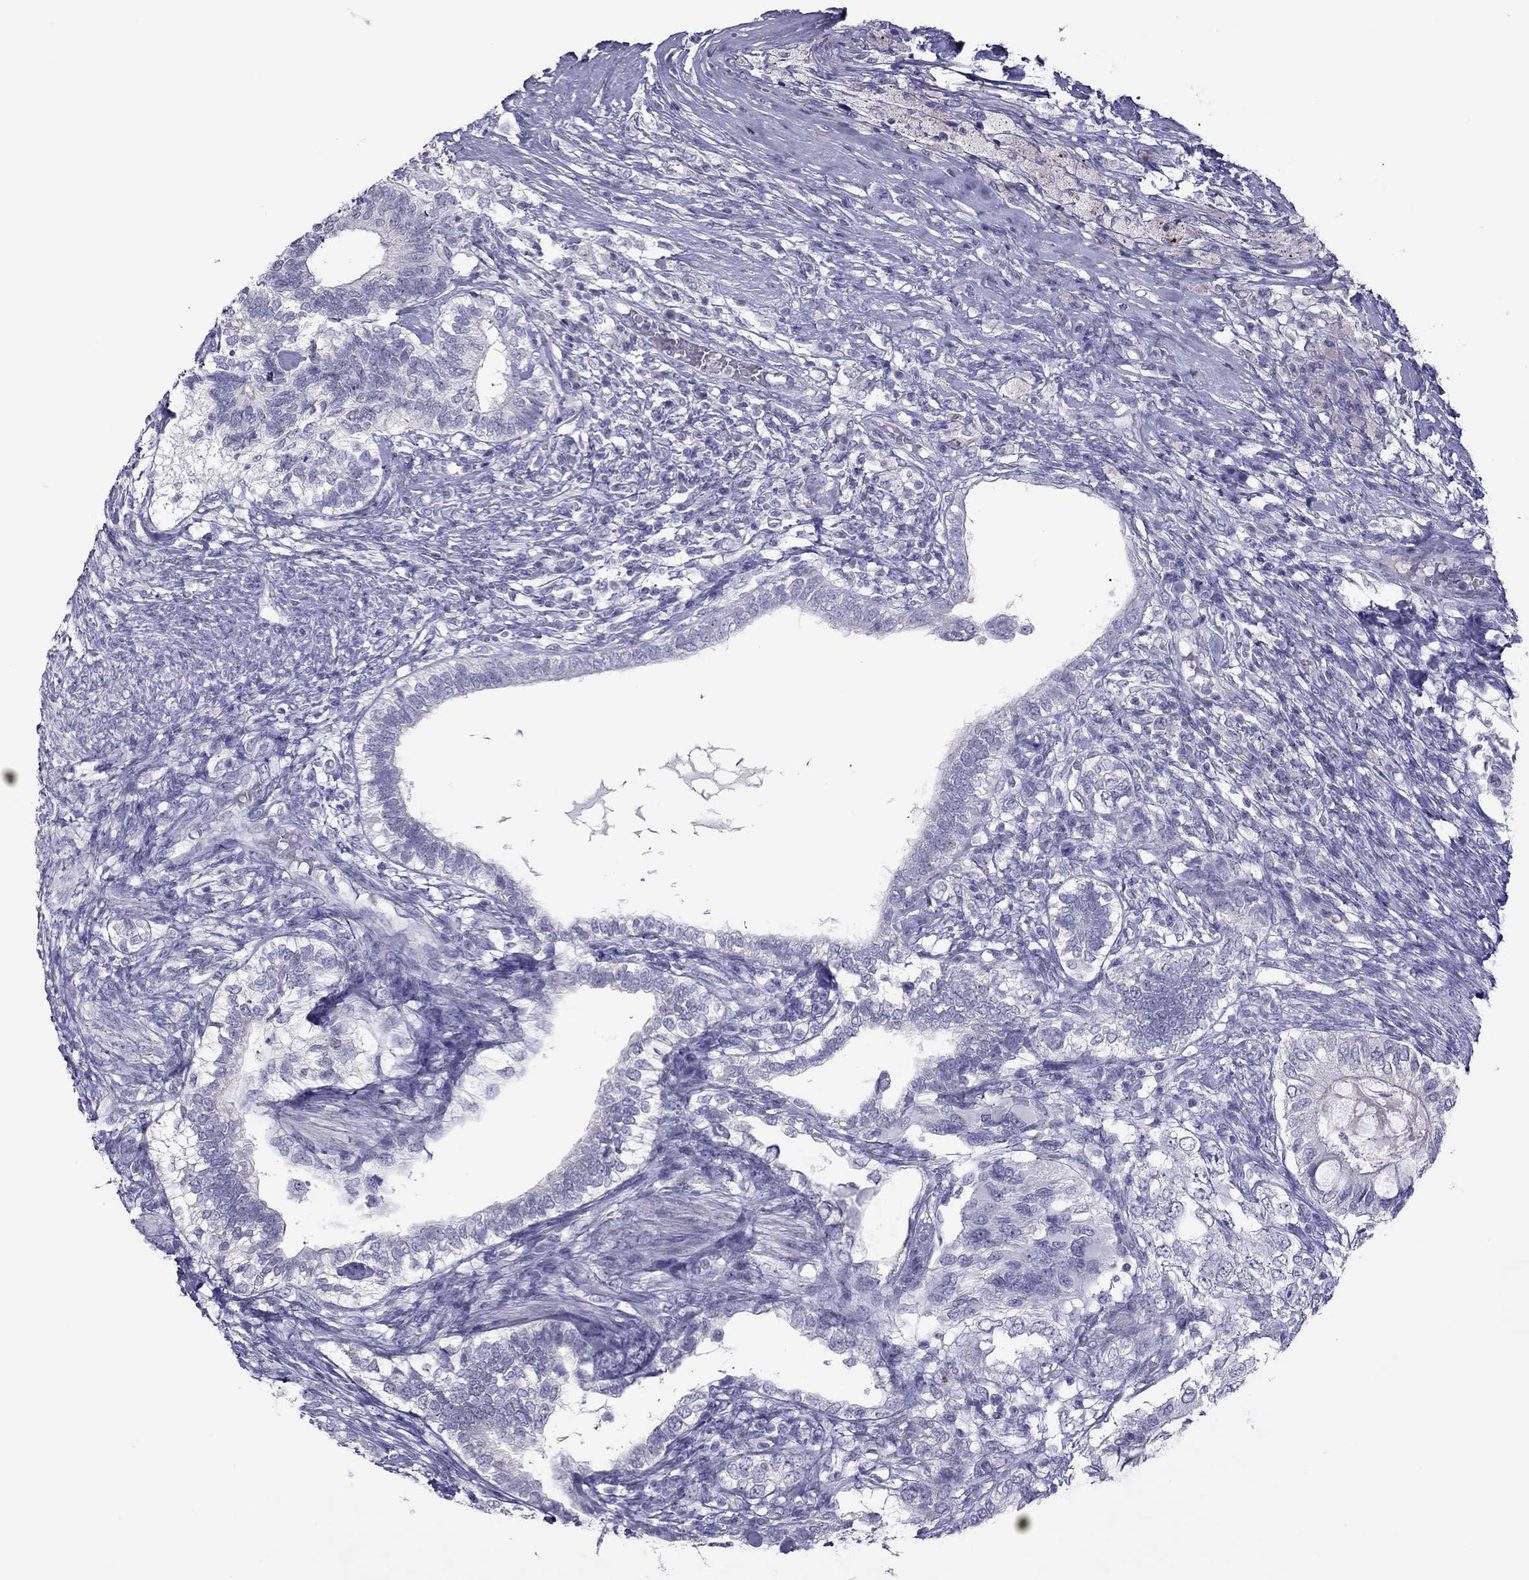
{"staining": {"intensity": "negative", "quantity": "none", "location": "none"}, "tissue": "testis cancer", "cell_type": "Tumor cells", "image_type": "cancer", "snomed": [{"axis": "morphology", "description": "Seminoma, NOS"}, {"axis": "morphology", "description": "Carcinoma, Embryonal, NOS"}, {"axis": "topography", "description": "Testis"}], "caption": "Tumor cells are negative for protein expression in human testis cancer.", "gene": "TEX14", "patient": {"sex": "male", "age": 41}}